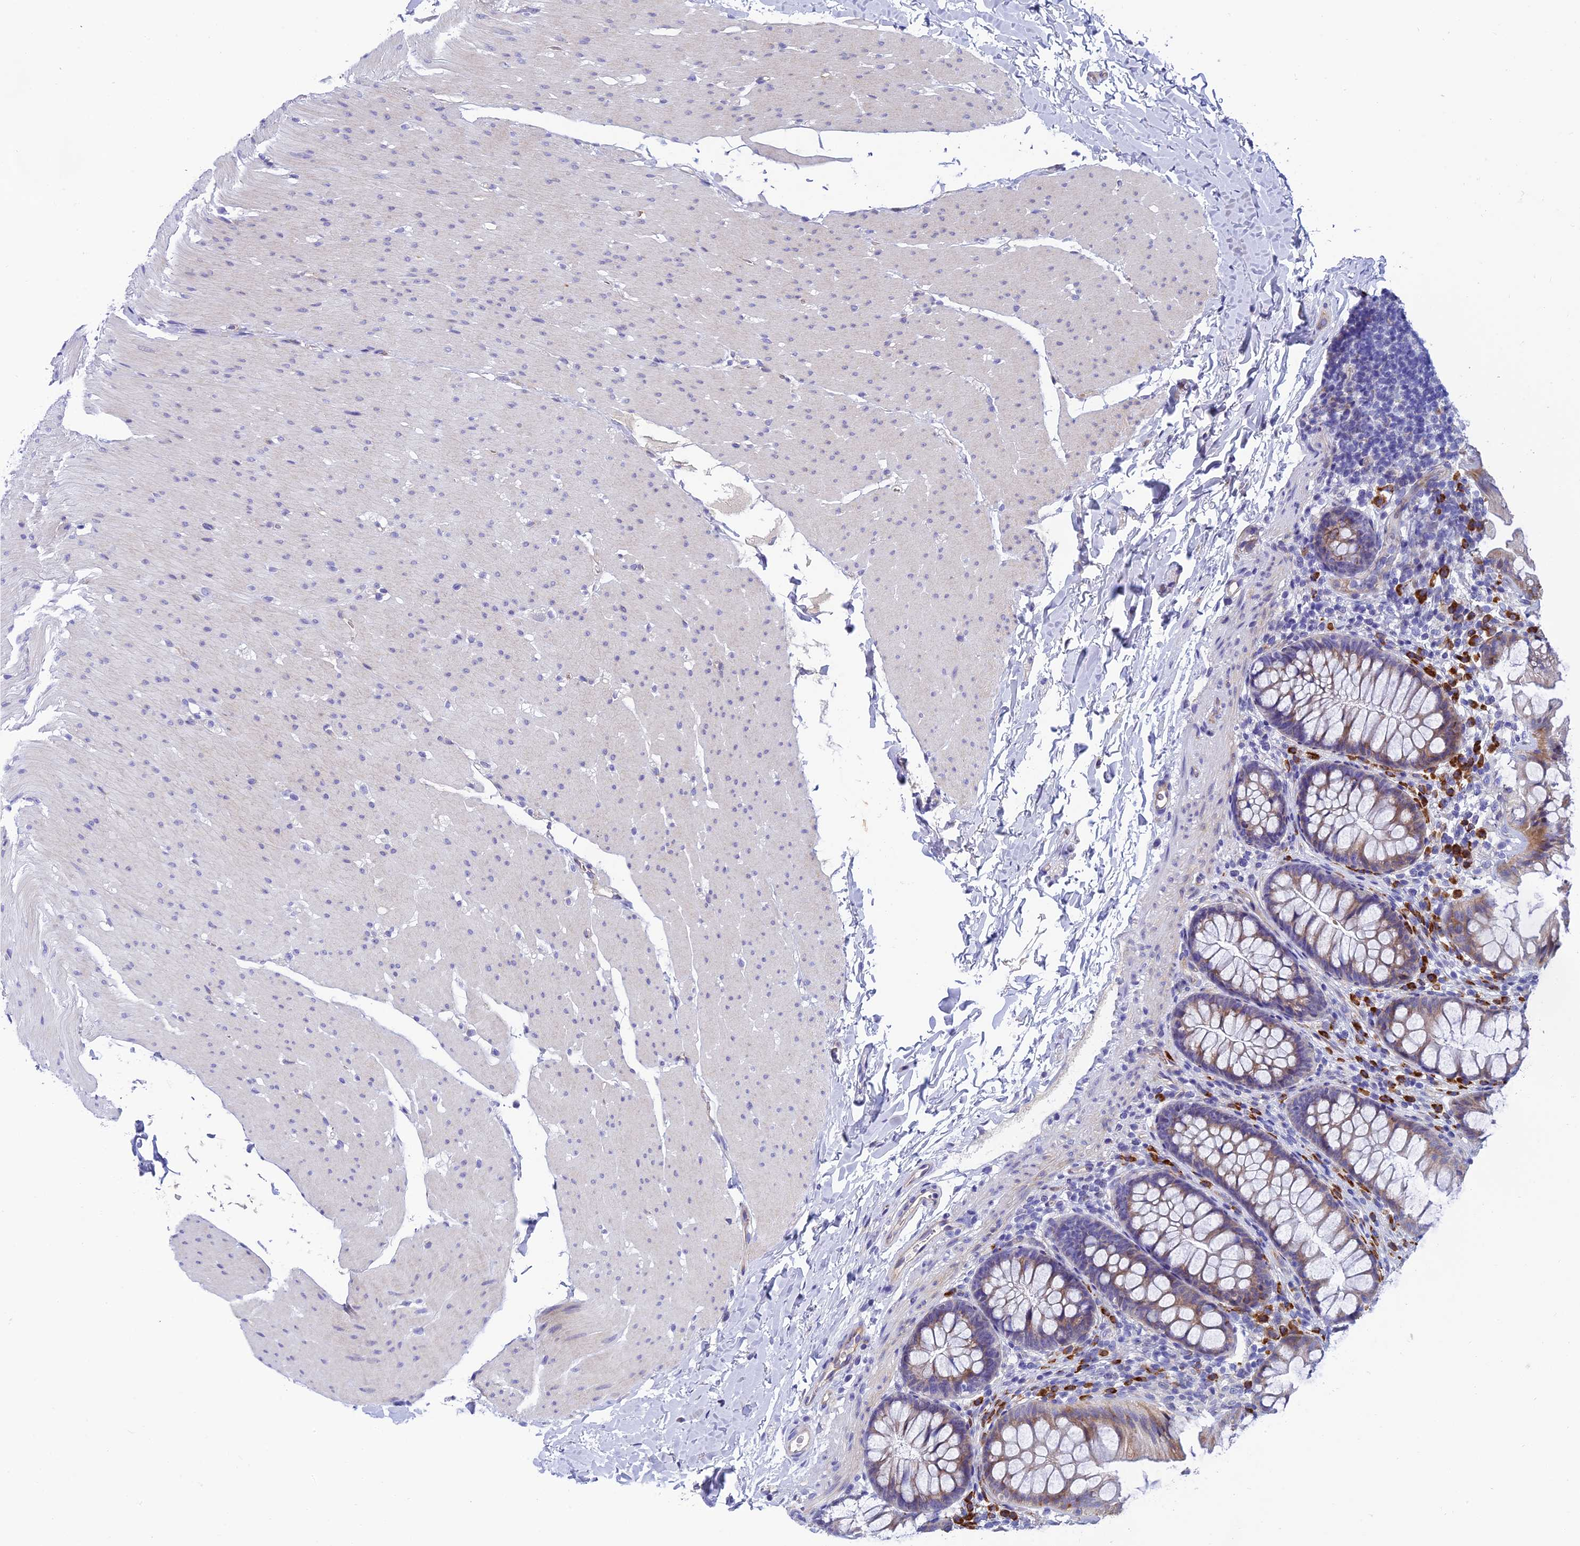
{"staining": {"intensity": "negative", "quantity": "none", "location": "none"}, "tissue": "colon", "cell_type": "Endothelial cells", "image_type": "normal", "snomed": [{"axis": "morphology", "description": "Normal tissue, NOS"}, {"axis": "topography", "description": "Colon"}], "caption": "There is no significant expression in endothelial cells of colon. (DAB immunohistochemistry, high magnification).", "gene": "MACIR", "patient": {"sex": "female", "age": 62}}